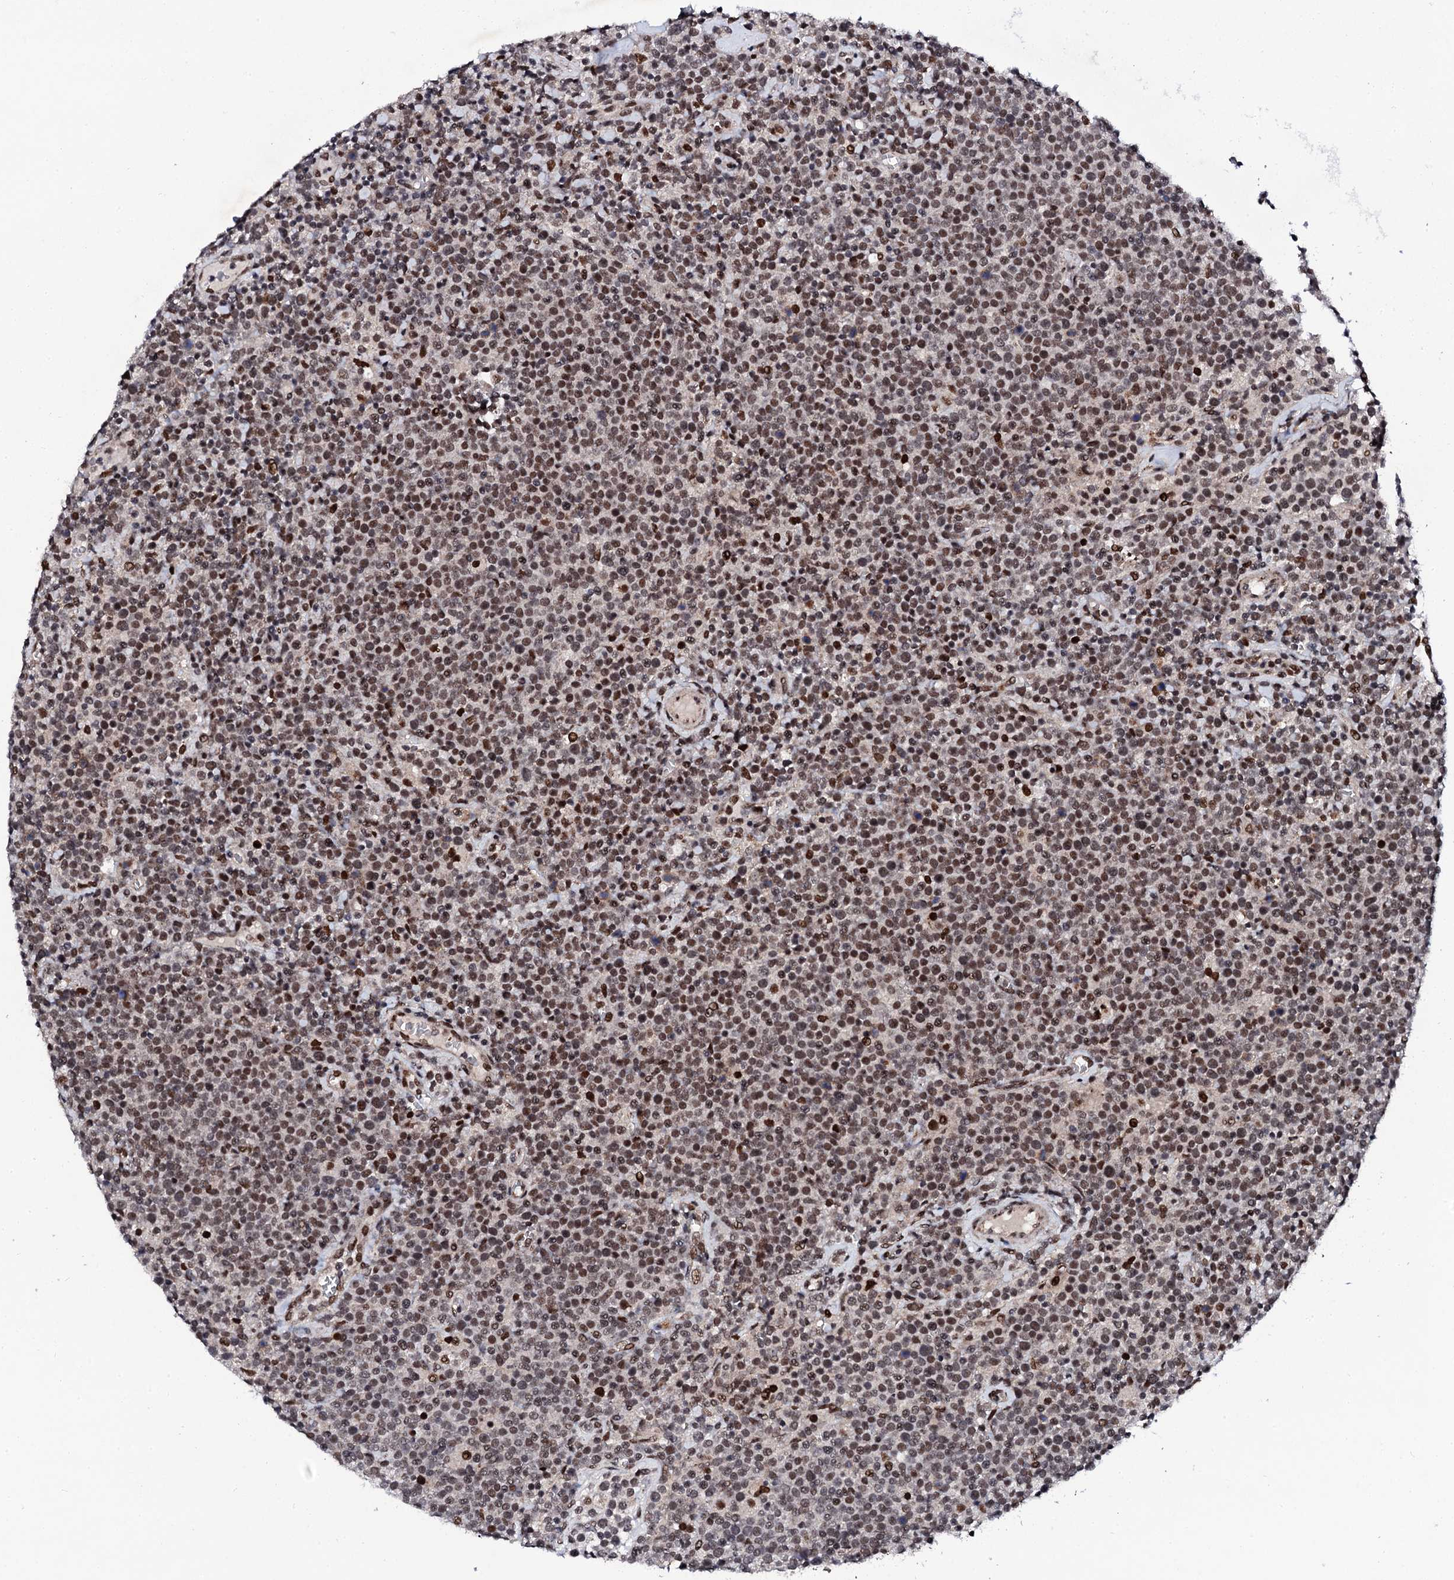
{"staining": {"intensity": "strong", "quantity": ">75%", "location": "nuclear"}, "tissue": "lymphoma", "cell_type": "Tumor cells", "image_type": "cancer", "snomed": [{"axis": "morphology", "description": "Malignant lymphoma, non-Hodgkin's type, High grade"}, {"axis": "topography", "description": "Lymph node"}], "caption": "Lymphoma tissue shows strong nuclear staining in approximately >75% of tumor cells", "gene": "CSTF3", "patient": {"sex": "male", "age": 61}}